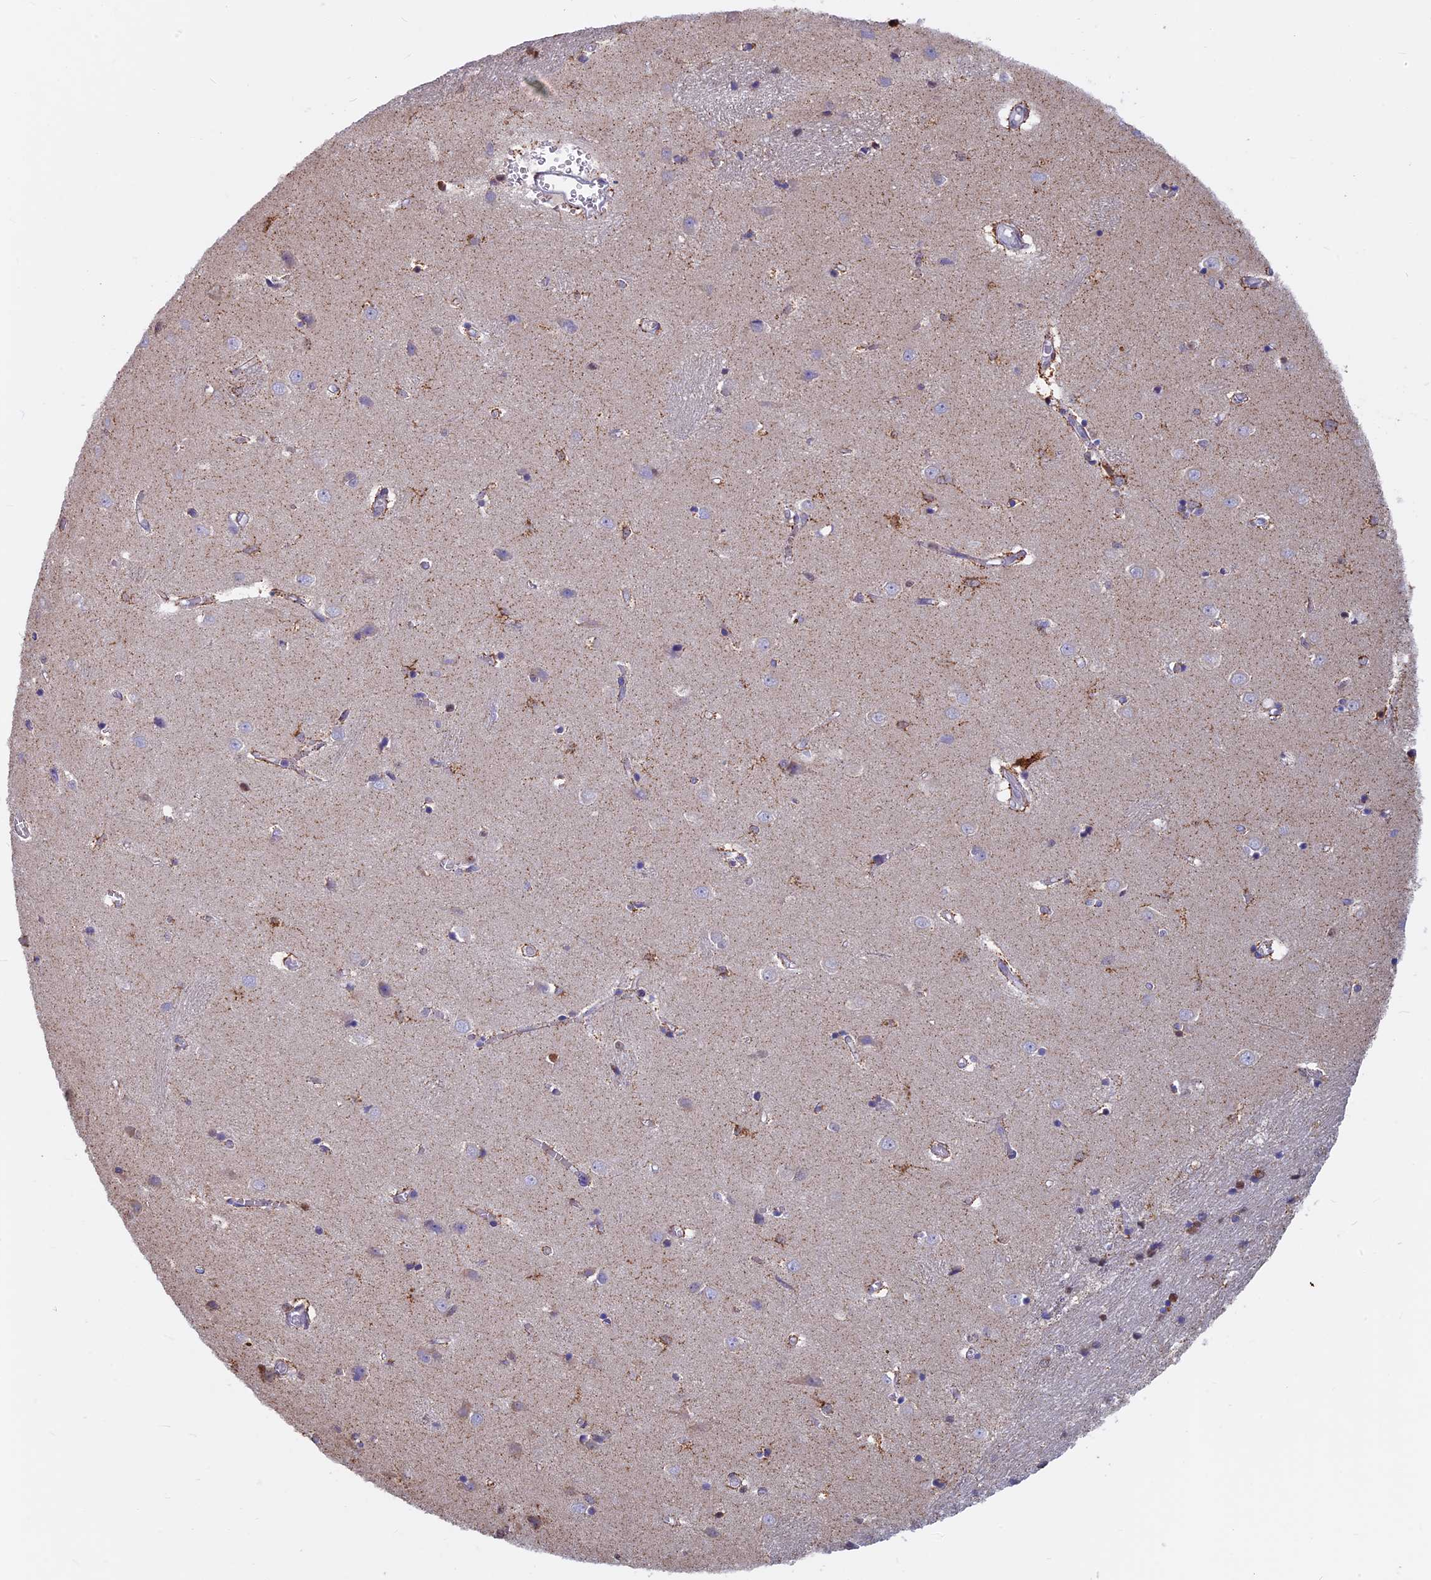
{"staining": {"intensity": "weak", "quantity": "25%-75%", "location": "cytoplasmic/membranous"}, "tissue": "caudate", "cell_type": "Glial cells", "image_type": "normal", "snomed": [{"axis": "morphology", "description": "Normal tissue, NOS"}, {"axis": "topography", "description": "Lateral ventricle wall"}], "caption": "Protein expression analysis of normal caudate reveals weak cytoplasmic/membranous positivity in approximately 25%-75% of glial cells.", "gene": "ACSS1", "patient": {"sex": "male", "age": 37}}